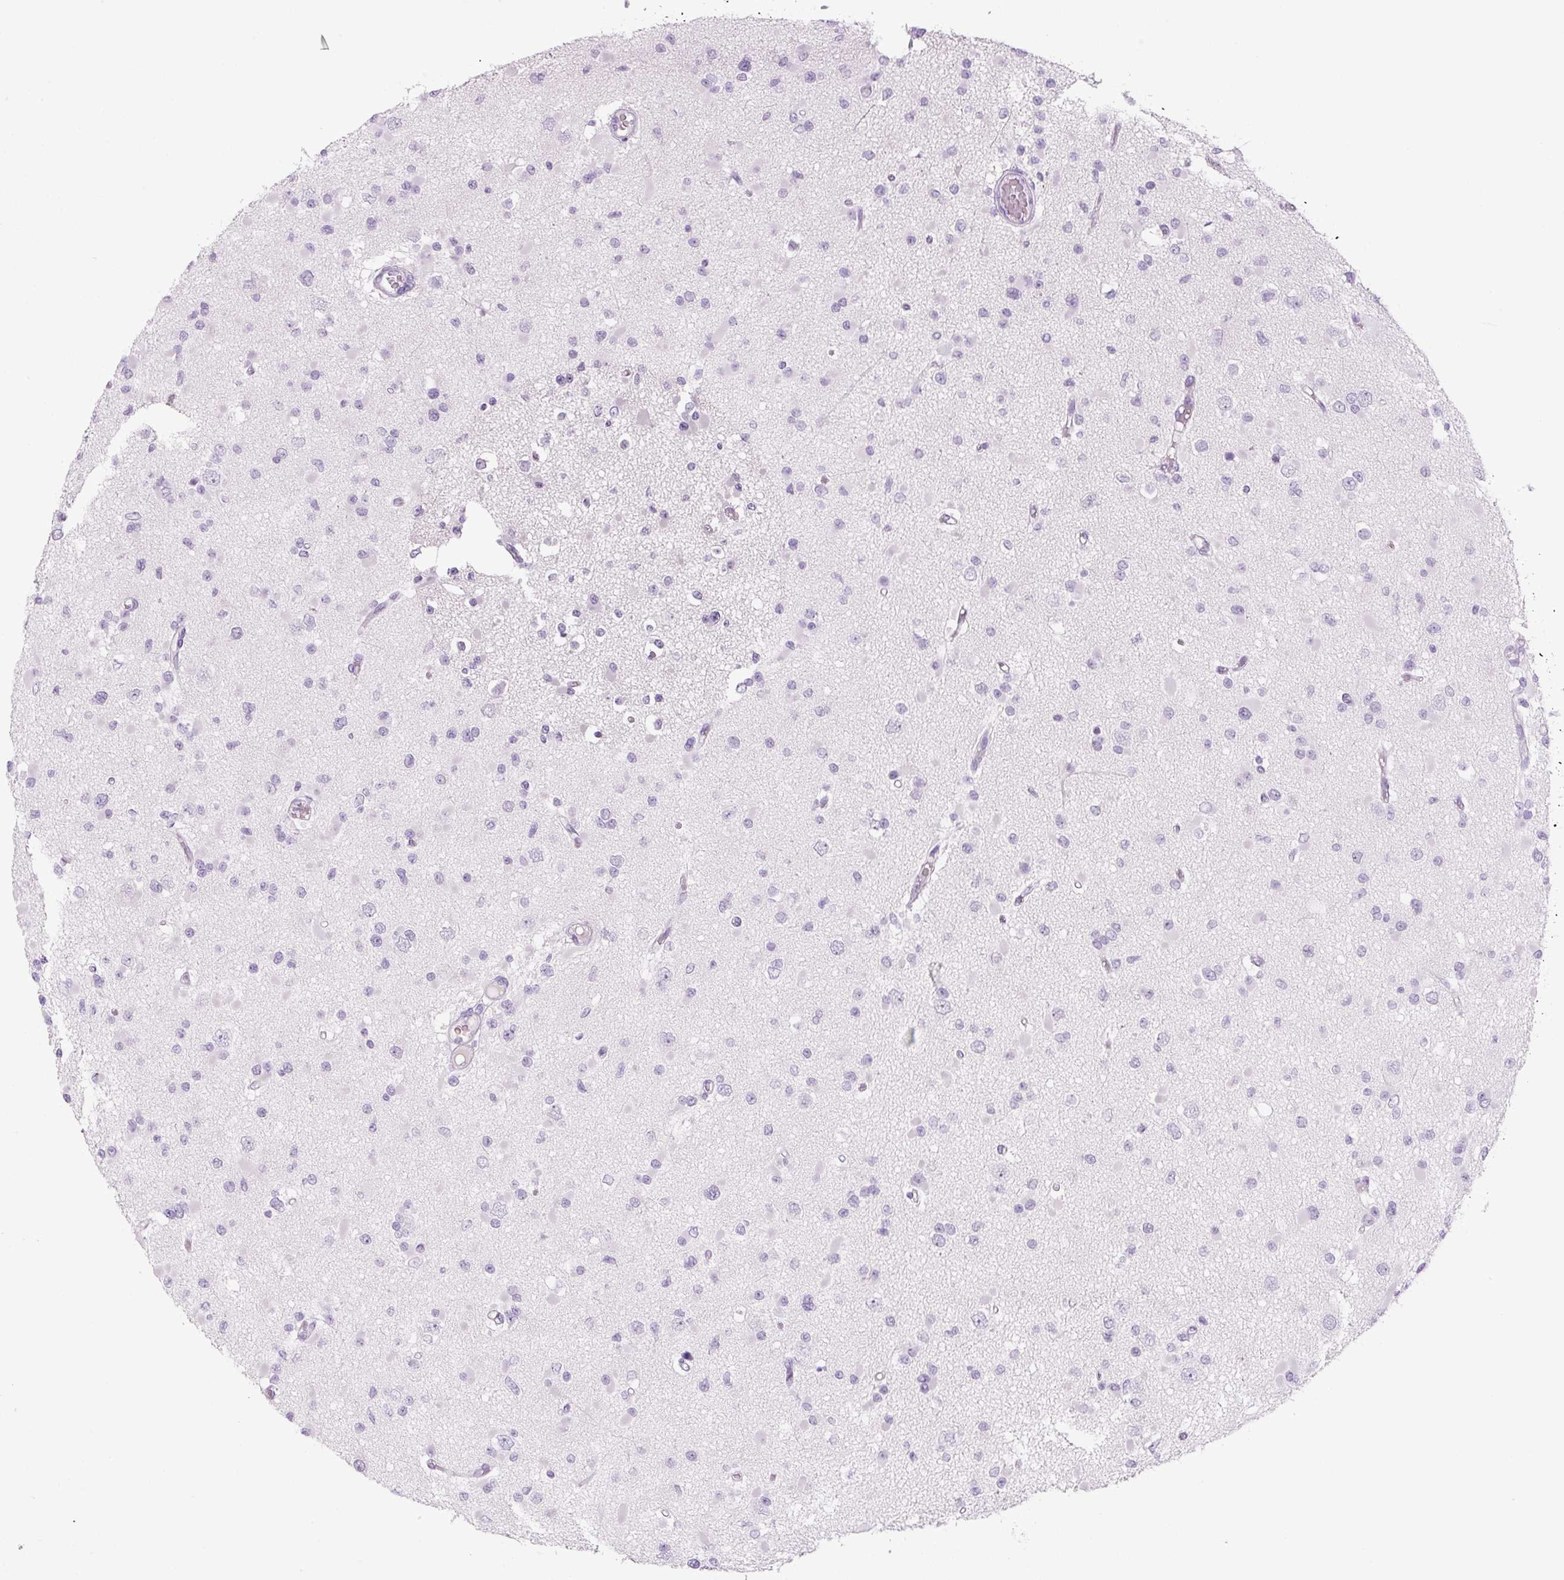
{"staining": {"intensity": "negative", "quantity": "none", "location": "none"}, "tissue": "glioma", "cell_type": "Tumor cells", "image_type": "cancer", "snomed": [{"axis": "morphology", "description": "Glioma, malignant, Low grade"}, {"axis": "topography", "description": "Brain"}], "caption": "This micrograph is of low-grade glioma (malignant) stained with IHC to label a protein in brown with the nuclei are counter-stained blue. There is no staining in tumor cells. Nuclei are stained in blue.", "gene": "COL9A2", "patient": {"sex": "female", "age": 22}}